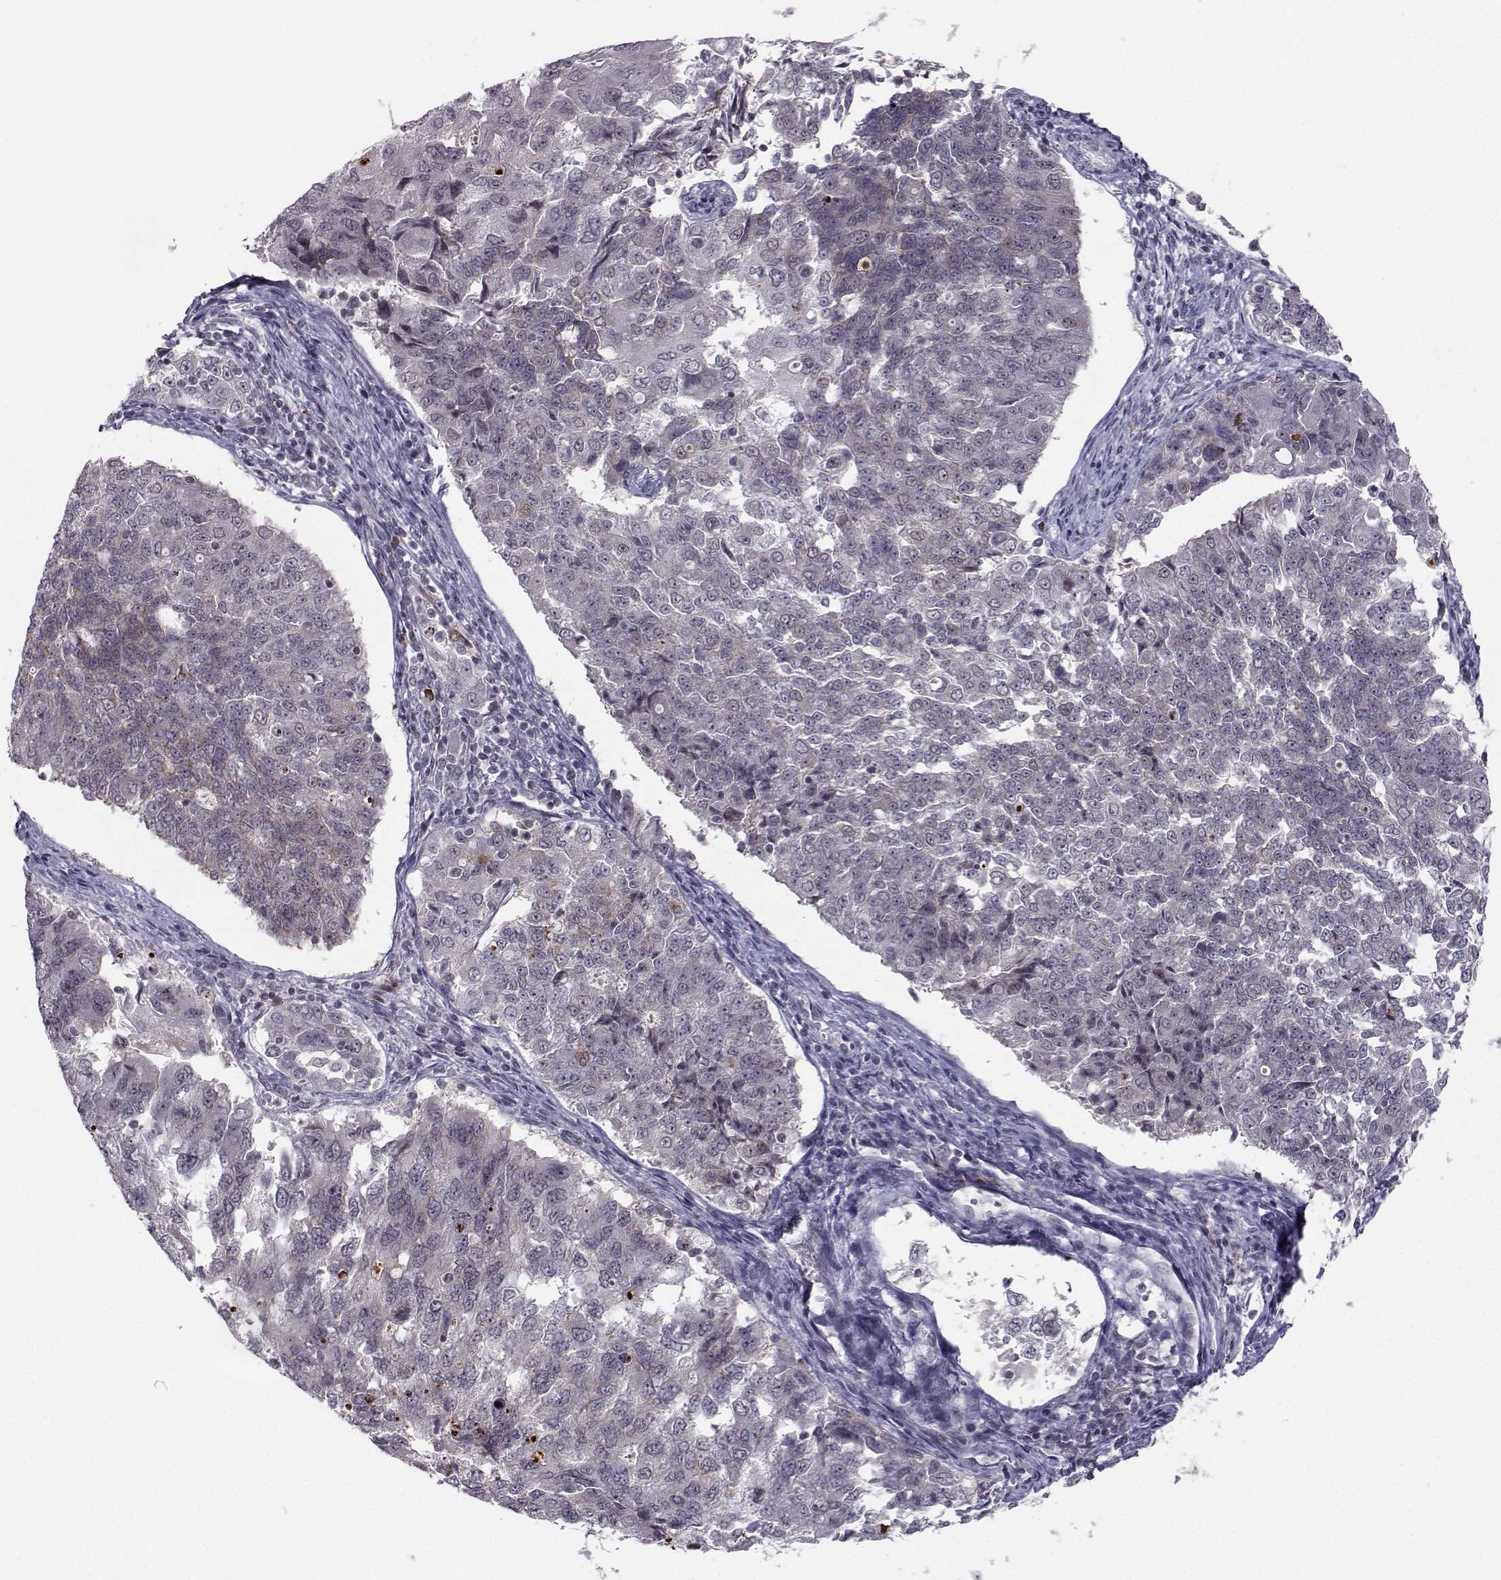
{"staining": {"intensity": "weak", "quantity": "<25%", "location": "cytoplasmic/membranous"}, "tissue": "endometrial cancer", "cell_type": "Tumor cells", "image_type": "cancer", "snomed": [{"axis": "morphology", "description": "Adenocarcinoma, NOS"}, {"axis": "topography", "description": "Endometrium"}], "caption": "Immunohistochemical staining of human endometrial adenocarcinoma exhibits no significant staining in tumor cells. (DAB immunohistochemistry (IHC), high magnification).", "gene": "MARCHF4", "patient": {"sex": "female", "age": 43}}